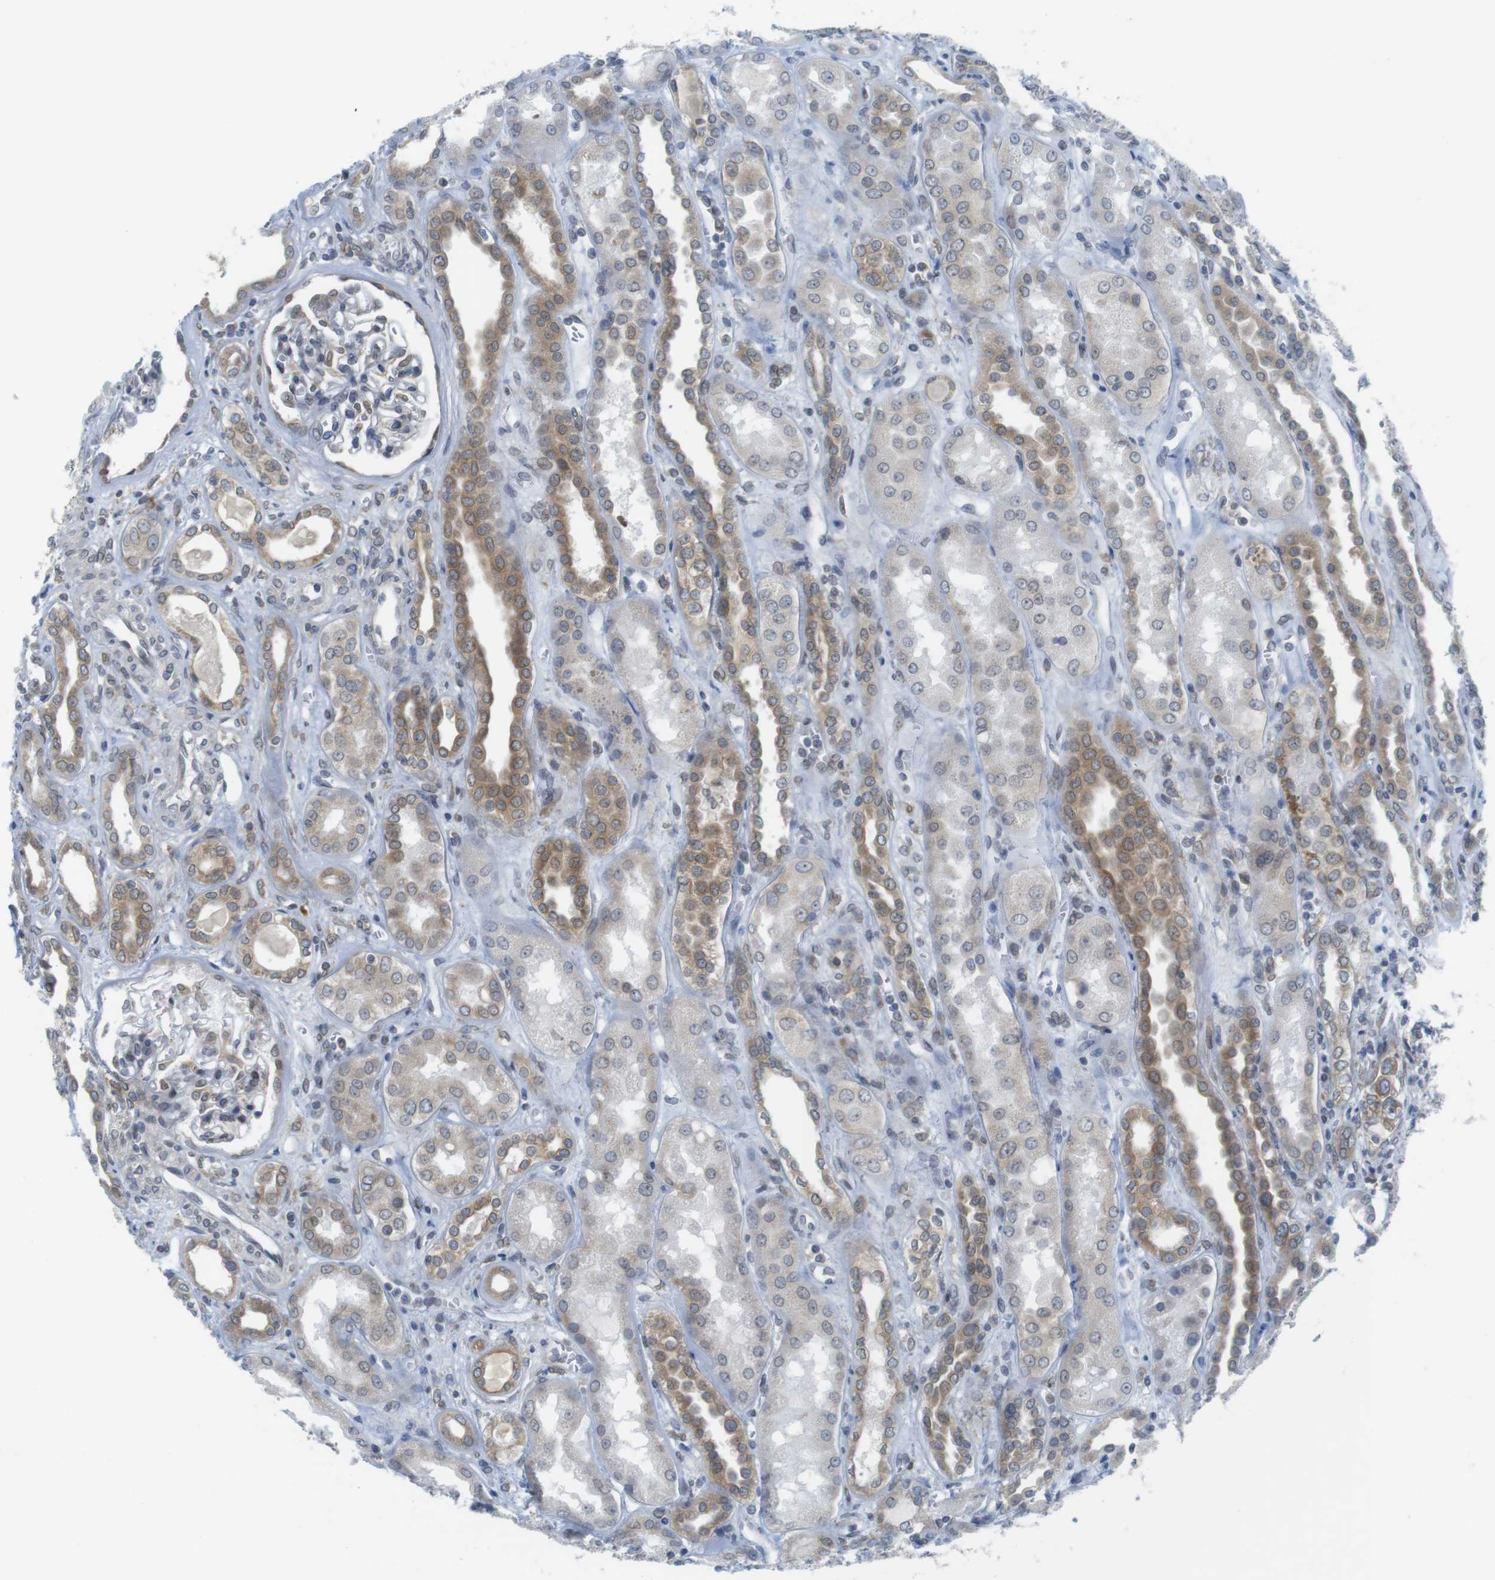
{"staining": {"intensity": "weak", "quantity": "<25%", "location": "cytoplasmic/membranous"}, "tissue": "kidney", "cell_type": "Cells in glomeruli", "image_type": "normal", "snomed": [{"axis": "morphology", "description": "Normal tissue, NOS"}, {"axis": "topography", "description": "Kidney"}], "caption": "This is an IHC image of normal human kidney. There is no expression in cells in glomeruli.", "gene": "ERGIC3", "patient": {"sex": "male", "age": 59}}